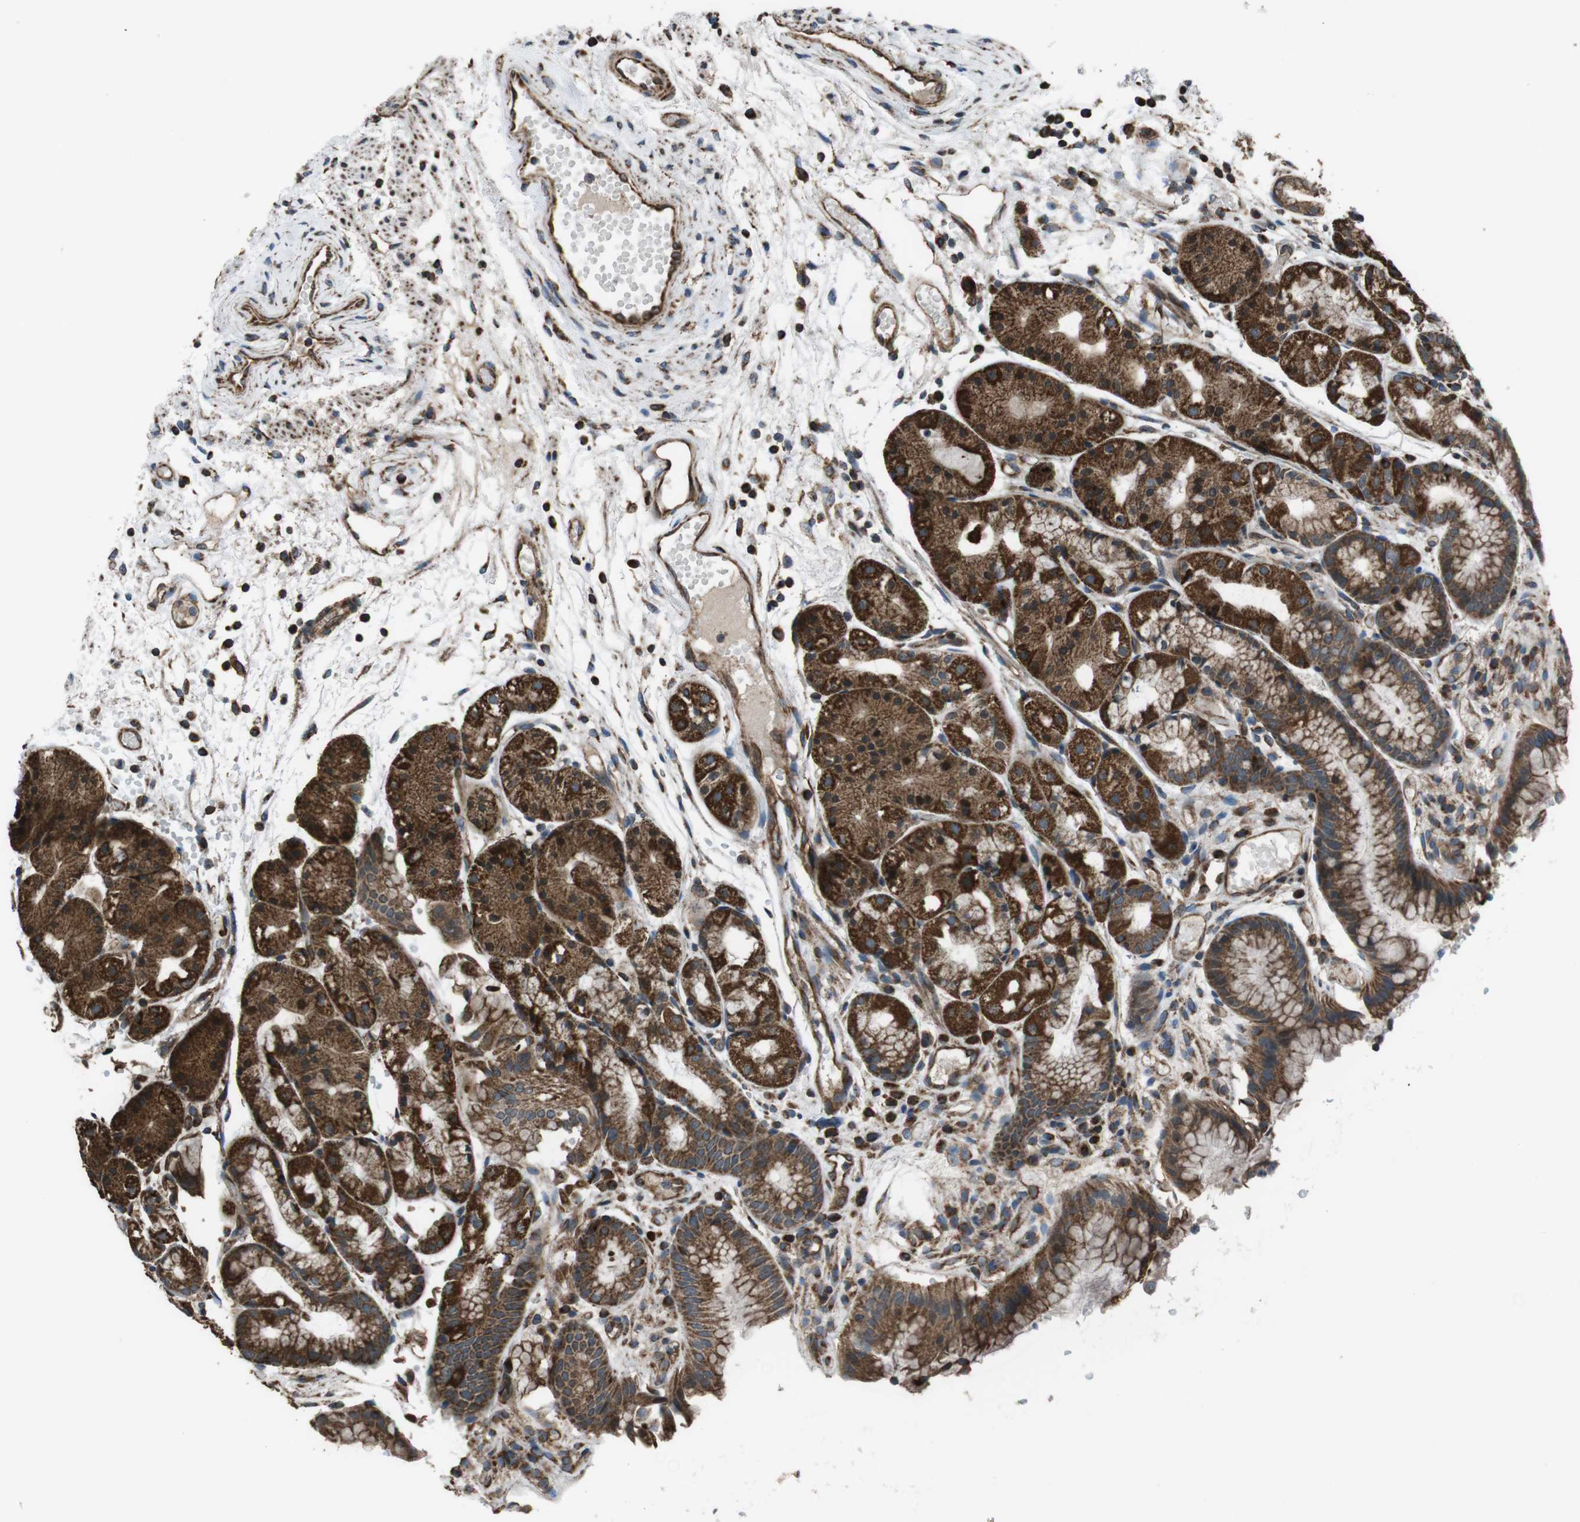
{"staining": {"intensity": "strong", "quantity": ">75%", "location": "cytoplasmic/membranous"}, "tissue": "stomach", "cell_type": "Glandular cells", "image_type": "normal", "snomed": [{"axis": "morphology", "description": "Normal tissue, NOS"}, {"axis": "topography", "description": "Stomach, upper"}], "caption": "High-magnification brightfield microscopy of normal stomach stained with DAB (brown) and counterstained with hematoxylin (blue). glandular cells exhibit strong cytoplasmic/membranous expression is appreciated in approximately>75% of cells.", "gene": "GIMAP8", "patient": {"sex": "male", "age": 72}}